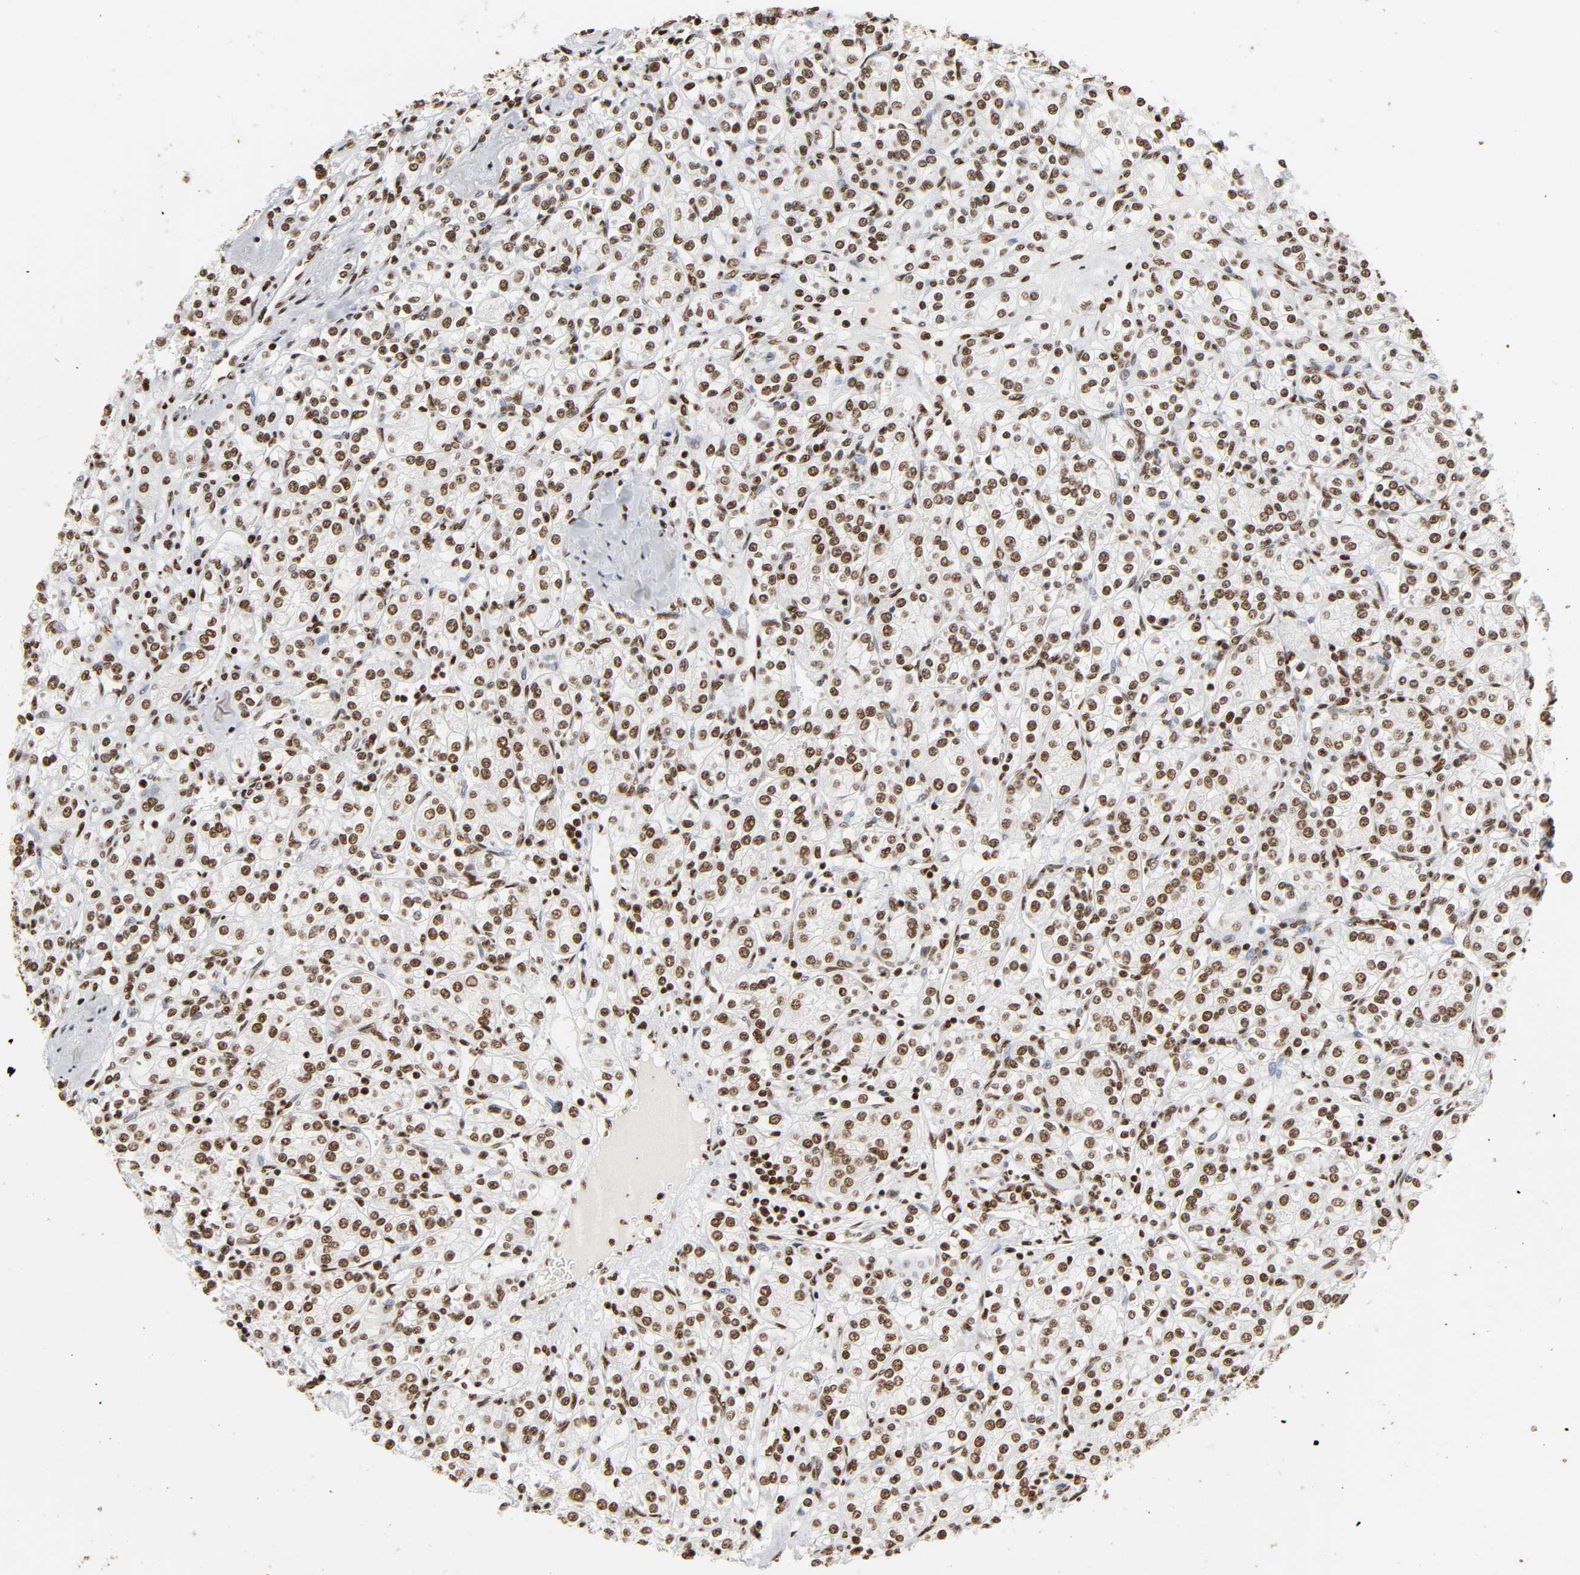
{"staining": {"intensity": "moderate", "quantity": ">75%", "location": "nuclear"}, "tissue": "renal cancer", "cell_type": "Tumor cells", "image_type": "cancer", "snomed": [{"axis": "morphology", "description": "Adenocarcinoma, NOS"}, {"axis": "topography", "description": "Kidney"}], "caption": "Immunohistochemistry (IHC) of renal adenocarcinoma exhibits medium levels of moderate nuclear expression in approximately >75% of tumor cells.", "gene": "HNRNPC", "patient": {"sex": "male", "age": 77}}